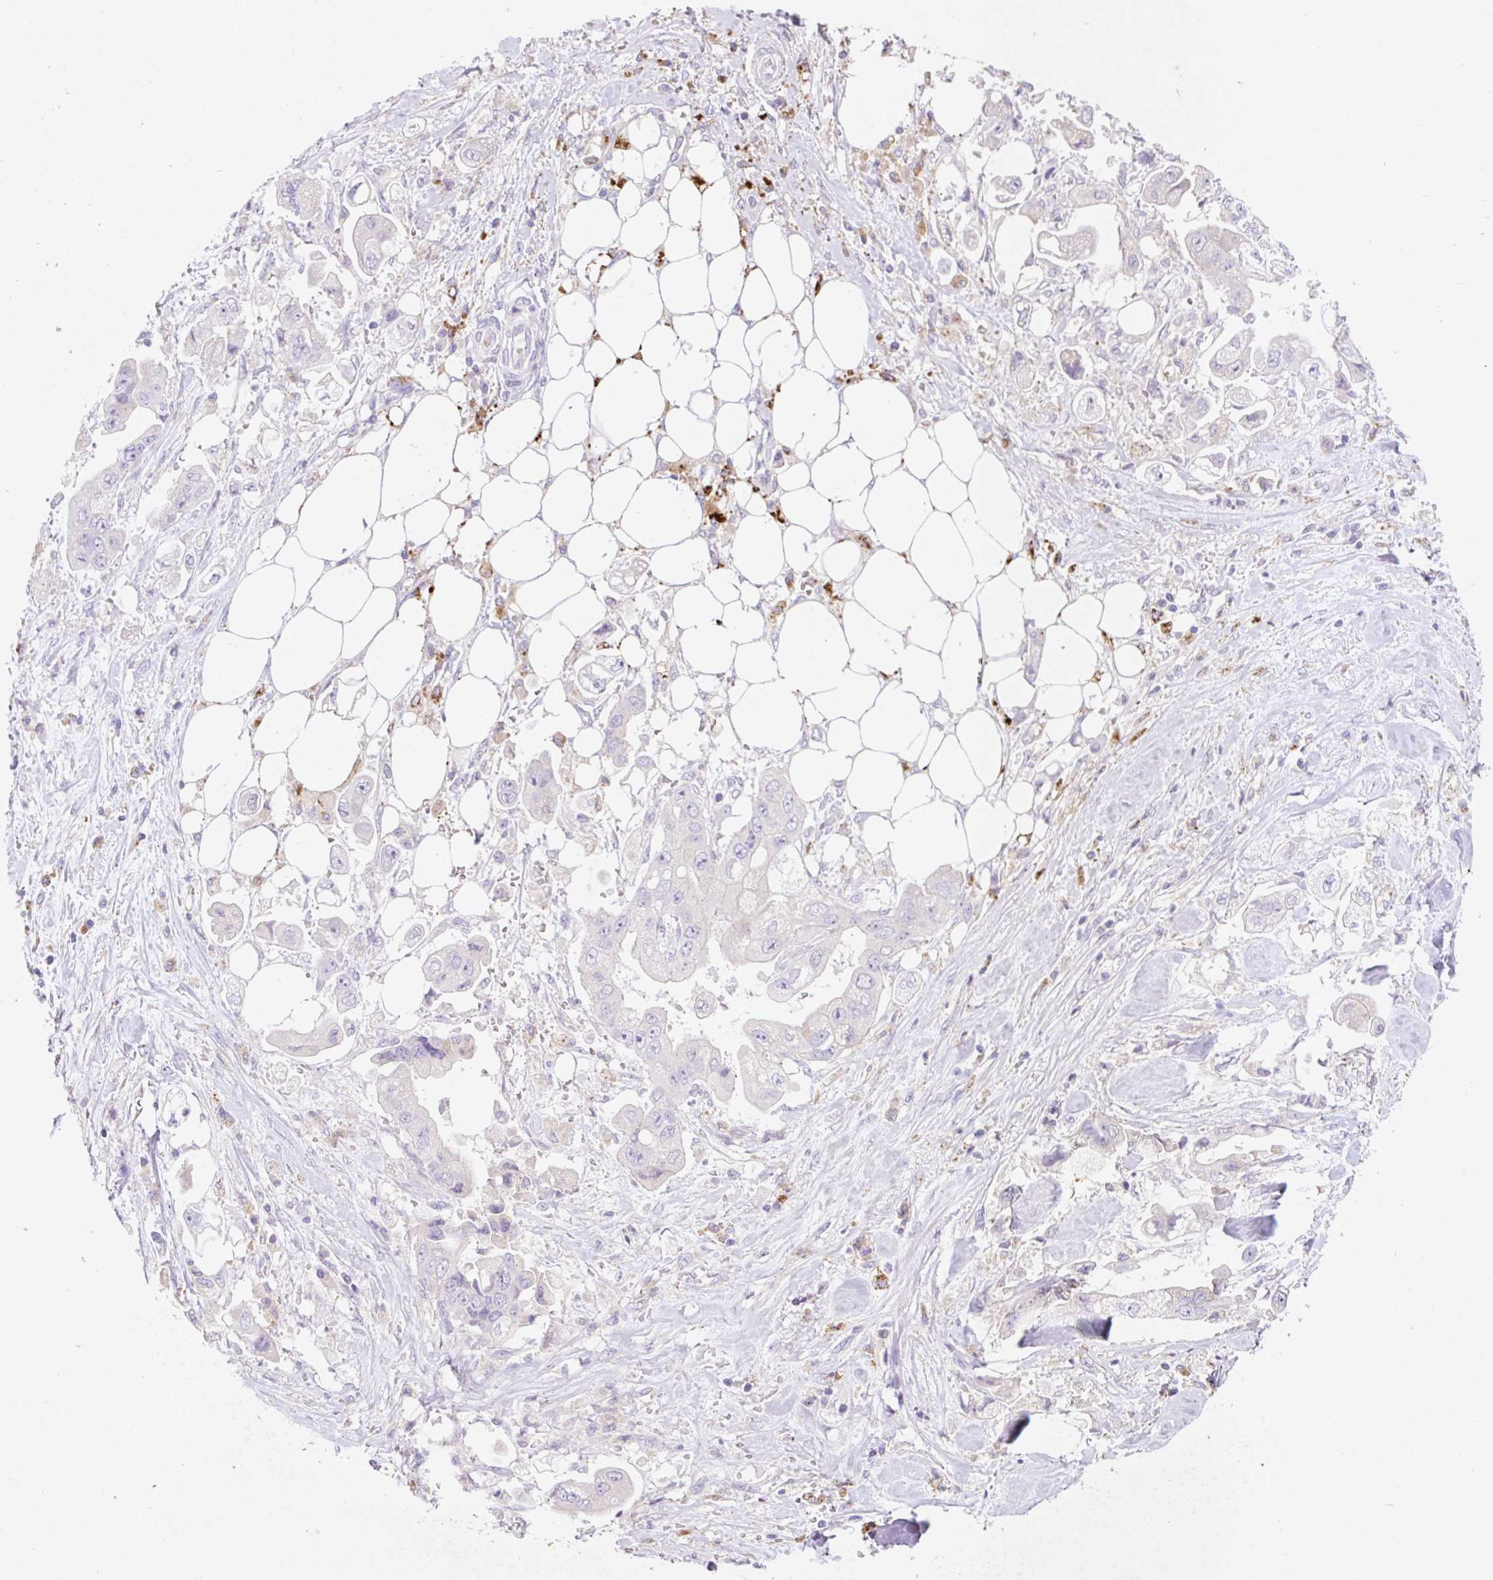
{"staining": {"intensity": "negative", "quantity": "none", "location": "none"}, "tissue": "stomach cancer", "cell_type": "Tumor cells", "image_type": "cancer", "snomed": [{"axis": "morphology", "description": "Adenocarcinoma, NOS"}, {"axis": "topography", "description": "Stomach"}], "caption": "High power microscopy photomicrograph of an immunohistochemistry (IHC) histopathology image of adenocarcinoma (stomach), revealing no significant positivity in tumor cells.", "gene": "HEXA", "patient": {"sex": "male", "age": 62}}